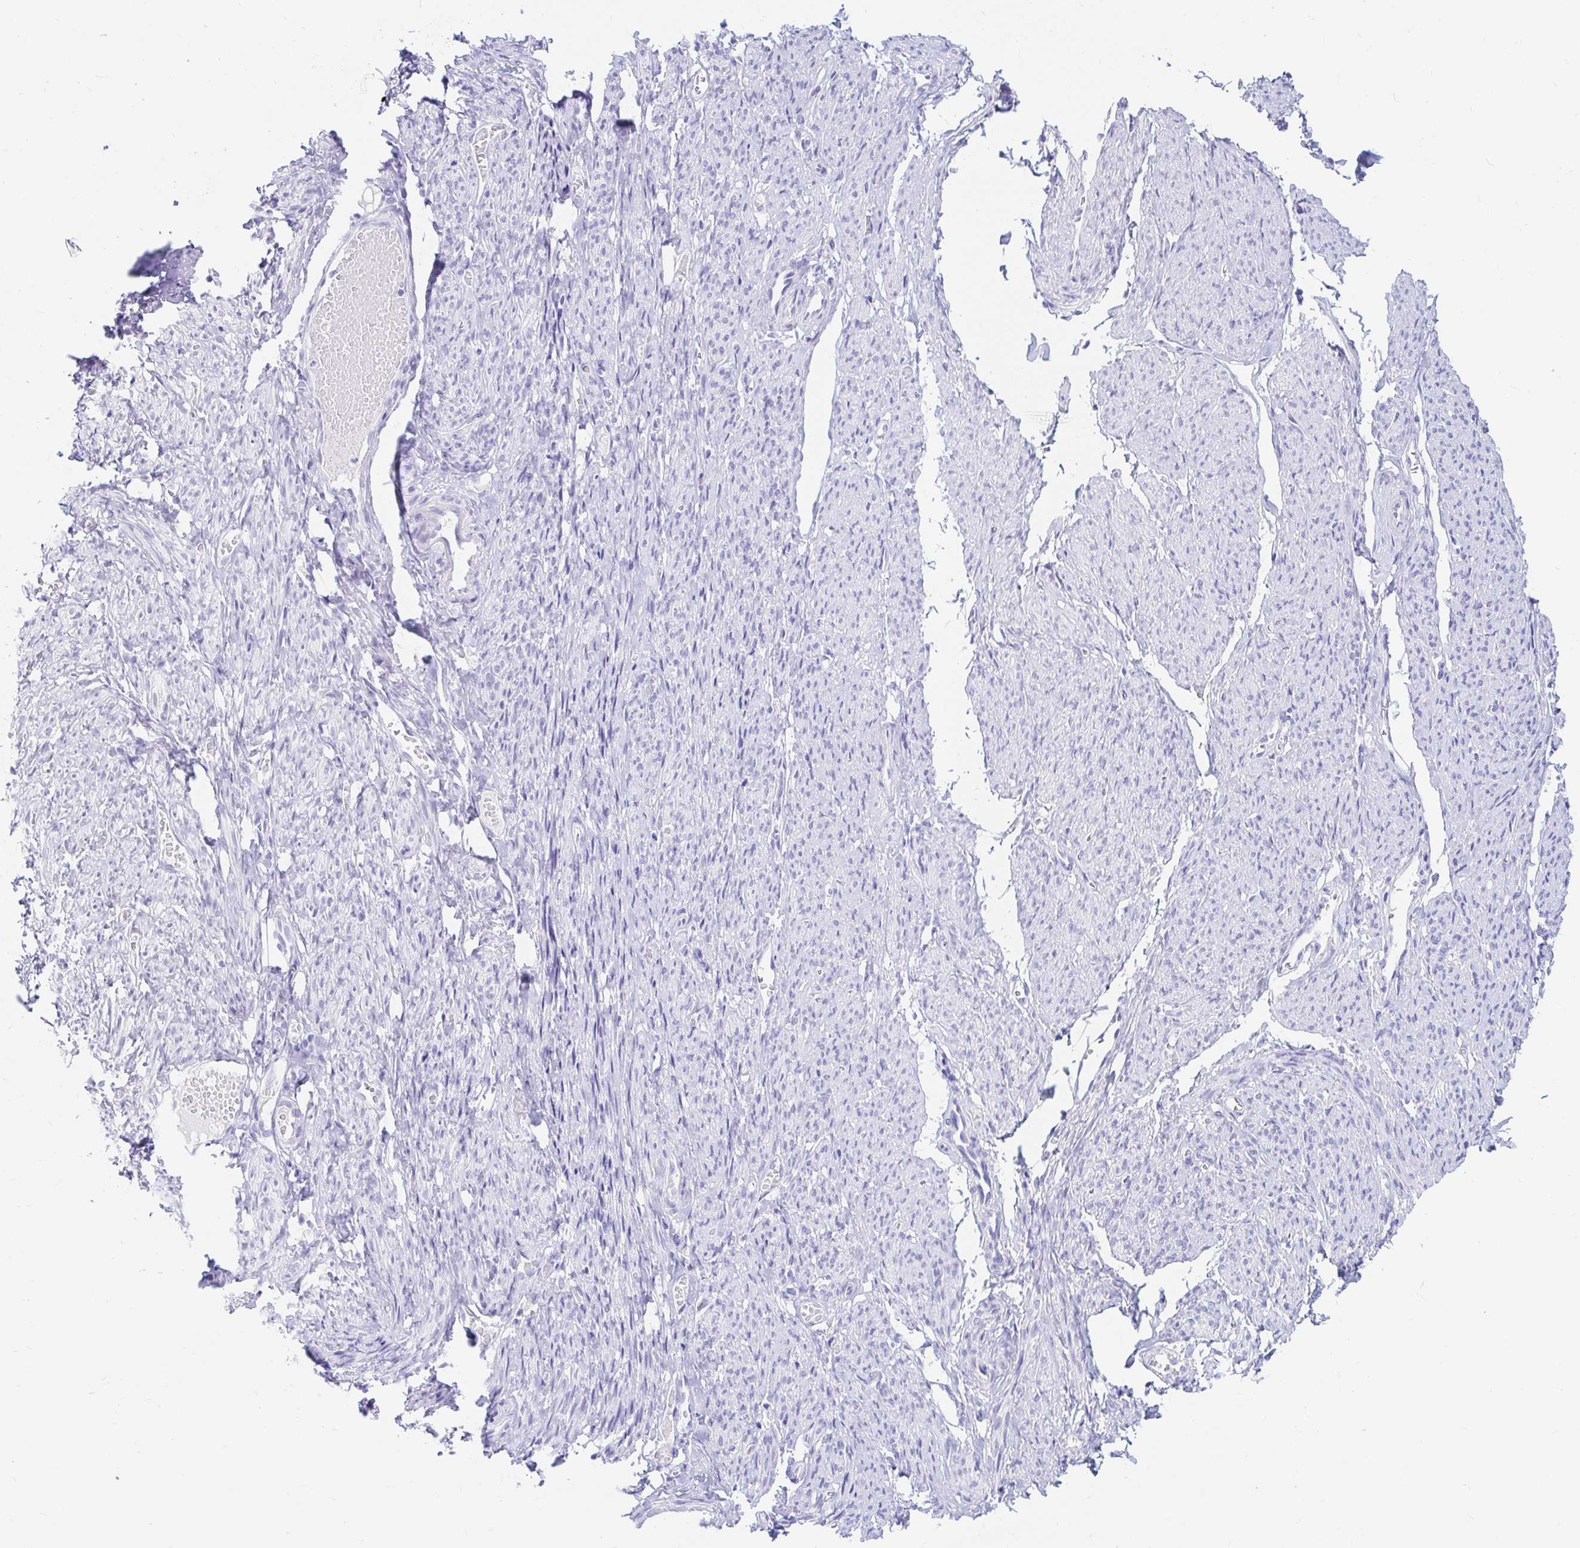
{"staining": {"intensity": "negative", "quantity": "none", "location": "none"}, "tissue": "smooth muscle", "cell_type": "Smooth muscle cells", "image_type": "normal", "snomed": [{"axis": "morphology", "description": "Normal tissue, NOS"}, {"axis": "topography", "description": "Smooth muscle"}], "caption": "This photomicrograph is of benign smooth muscle stained with IHC to label a protein in brown with the nuclei are counter-stained blue. There is no staining in smooth muscle cells. The staining is performed using DAB brown chromogen with nuclei counter-stained in using hematoxylin.", "gene": "OR6T1", "patient": {"sex": "female", "age": 65}}